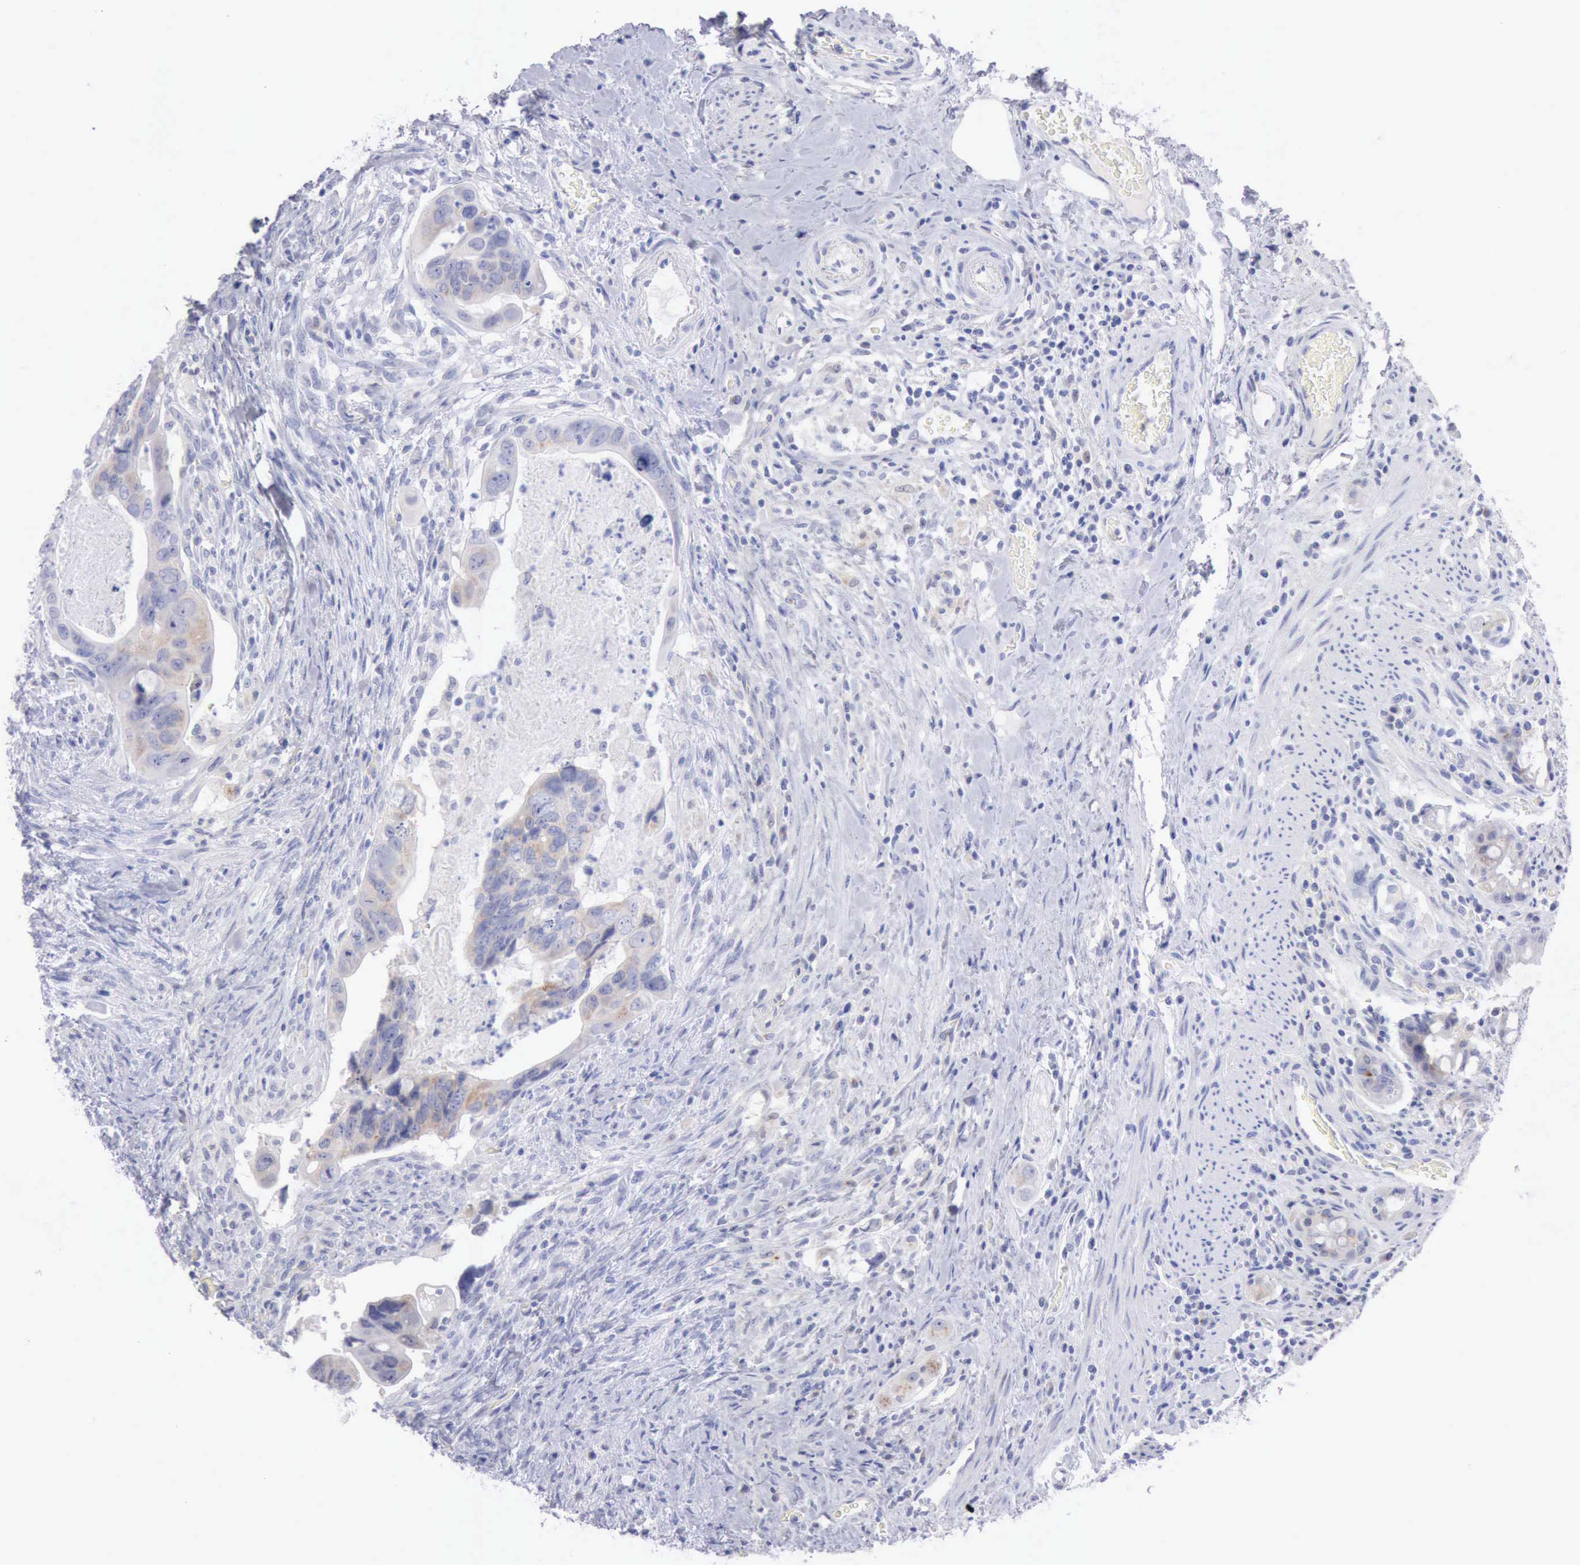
{"staining": {"intensity": "weak", "quantity": "<25%", "location": "cytoplasmic/membranous"}, "tissue": "colorectal cancer", "cell_type": "Tumor cells", "image_type": "cancer", "snomed": [{"axis": "morphology", "description": "Adenocarcinoma, NOS"}, {"axis": "topography", "description": "Rectum"}], "caption": "Protein analysis of adenocarcinoma (colorectal) shows no significant staining in tumor cells. (Immunohistochemistry (ihc), brightfield microscopy, high magnification).", "gene": "ANGEL1", "patient": {"sex": "male", "age": 53}}